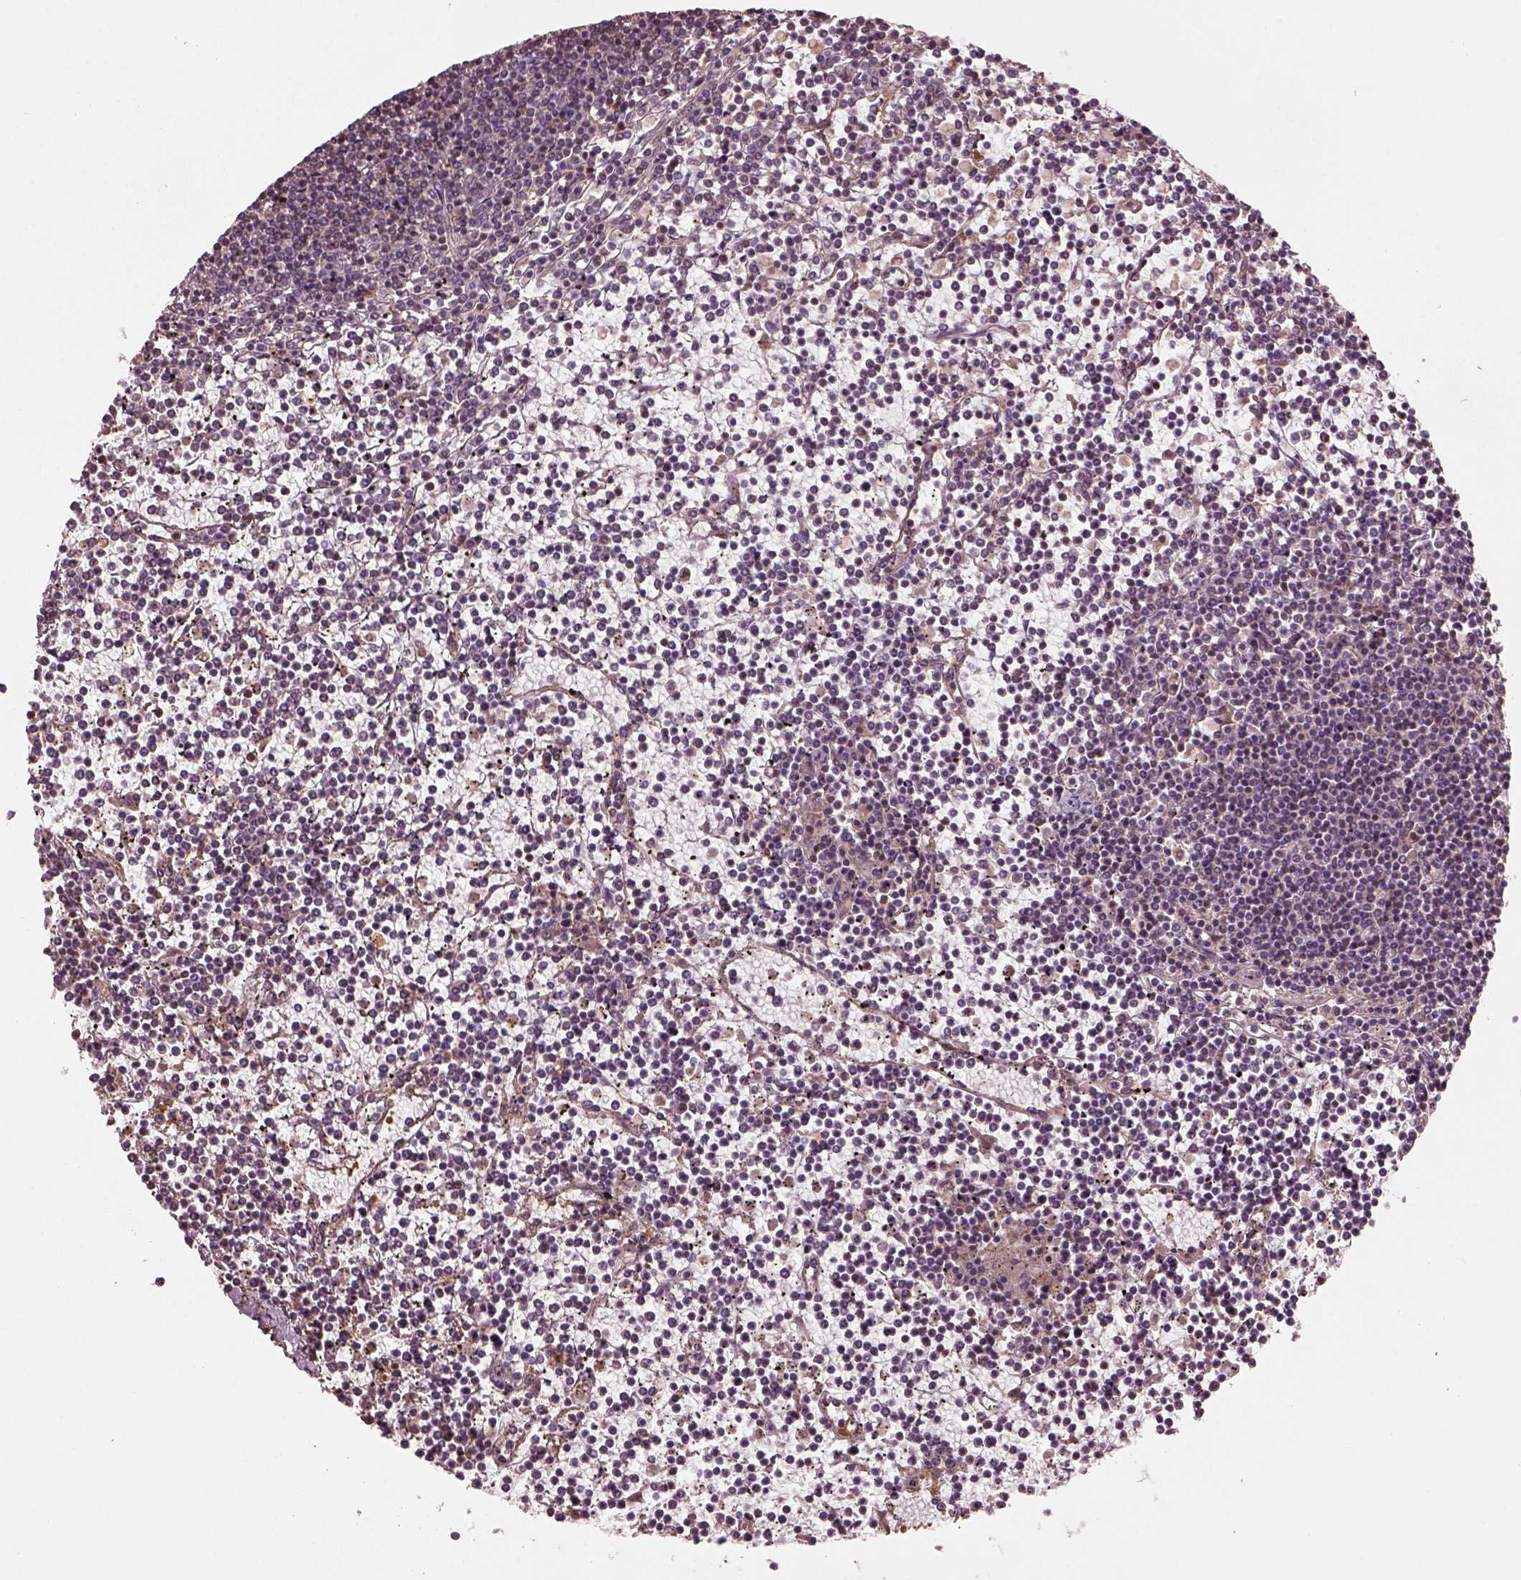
{"staining": {"intensity": "negative", "quantity": "none", "location": "none"}, "tissue": "lymphoma", "cell_type": "Tumor cells", "image_type": "cancer", "snomed": [{"axis": "morphology", "description": "Malignant lymphoma, non-Hodgkin's type, Low grade"}, {"axis": "topography", "description": "Spleen"}], "caption": "Immunohistochemistry of malignant lymphoma, non-Hodgkin's type (low-grade) shows no expression in tumor cells.", "gene": "TRADD", "patient": {"sex": "female", "age": 19}}